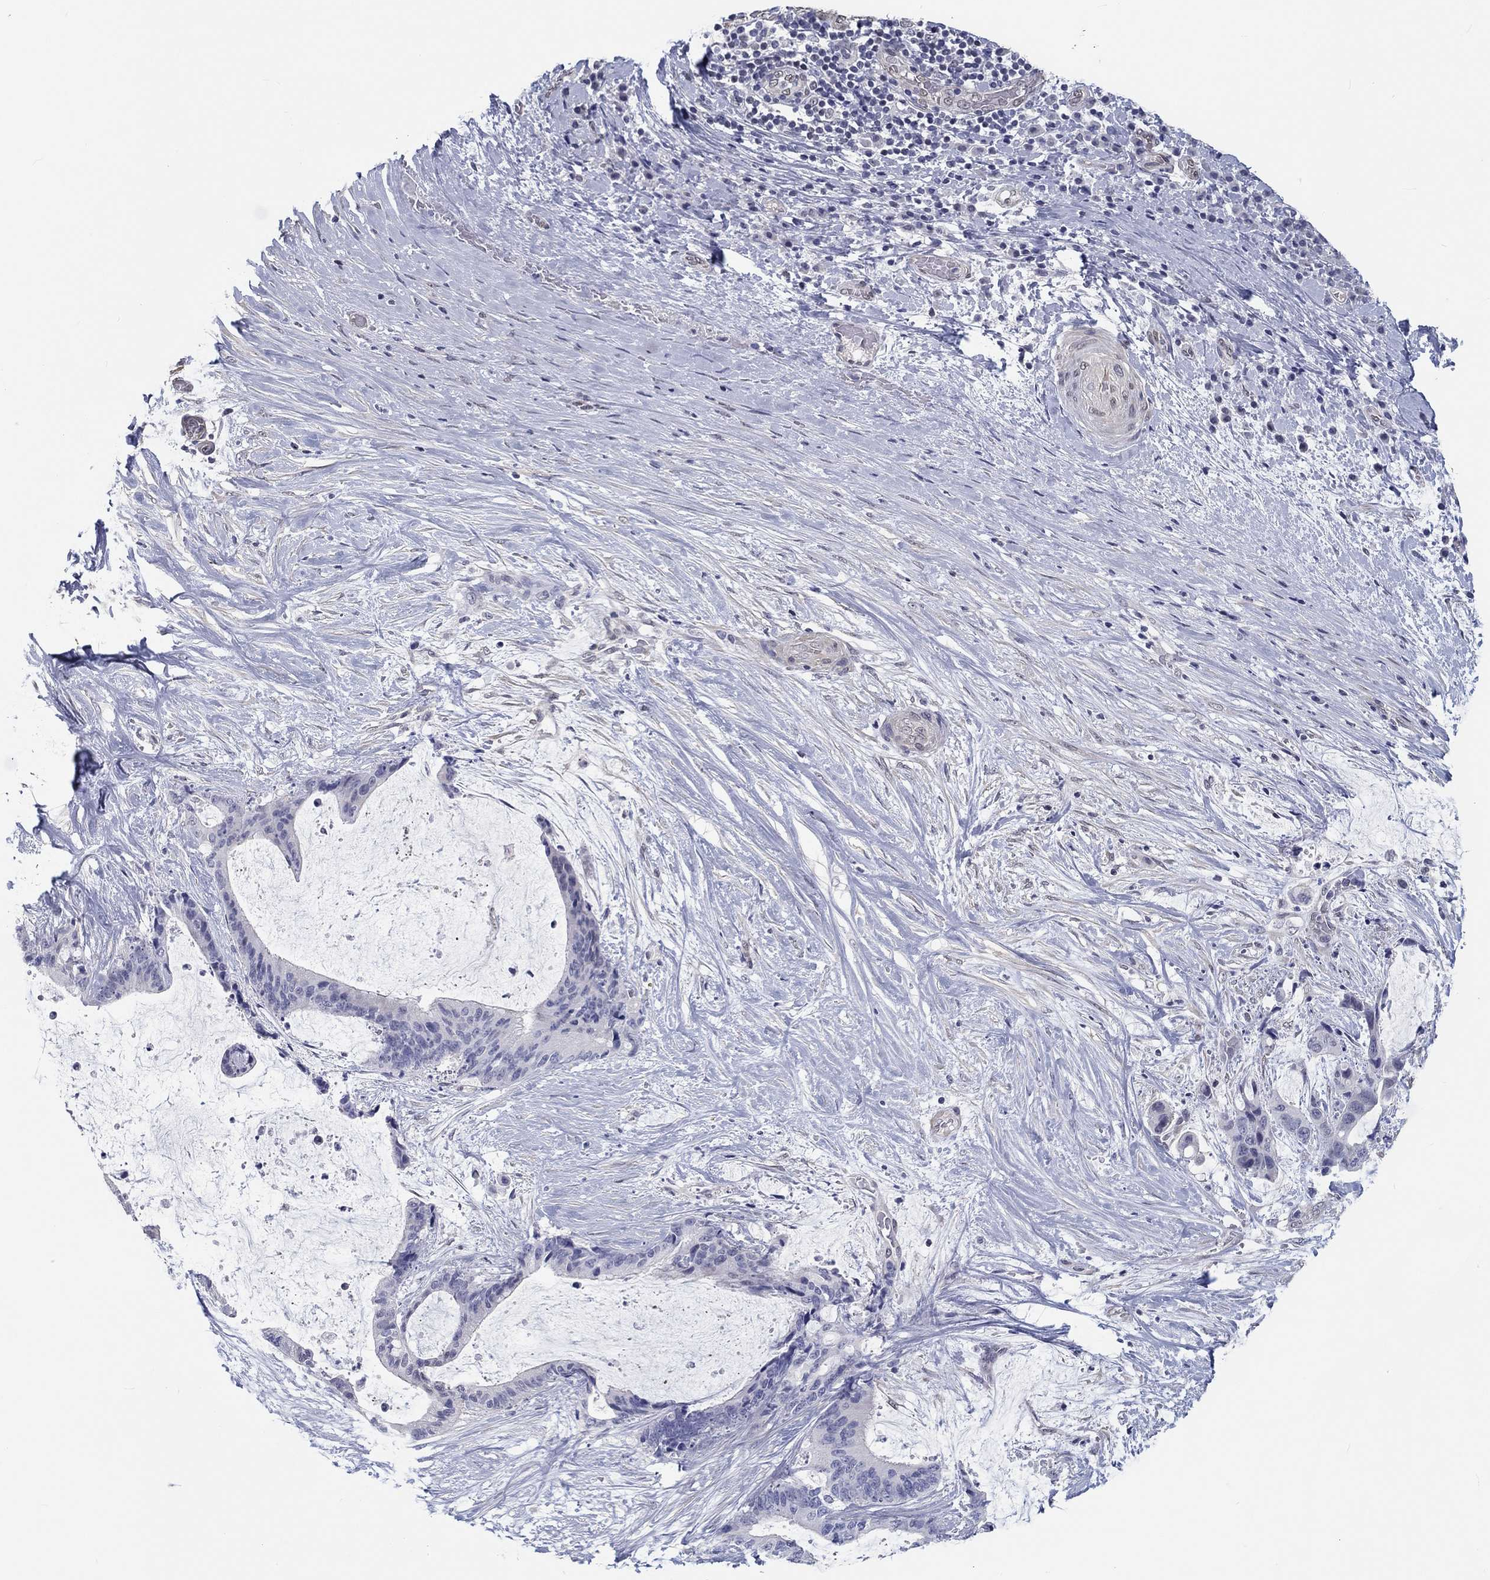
{"staining": {"intensity": "negative", "quantity": "none", "location": "none"}, "tissue": "liver cancer", "cell_type": "Tumor cells", "image_type": "cancer", "snomed": [{"axis": "morphology", "description": "Cholangiocarcinoma"}, {"axis": "topography", "description": "Liver"}], "caption": "Photomicrograph shows no significant protein expression in tumor cells of liver cholangiocarcinoma.", "gene": "CRYGD", "patient": {"sex": "female", "age": 73}}